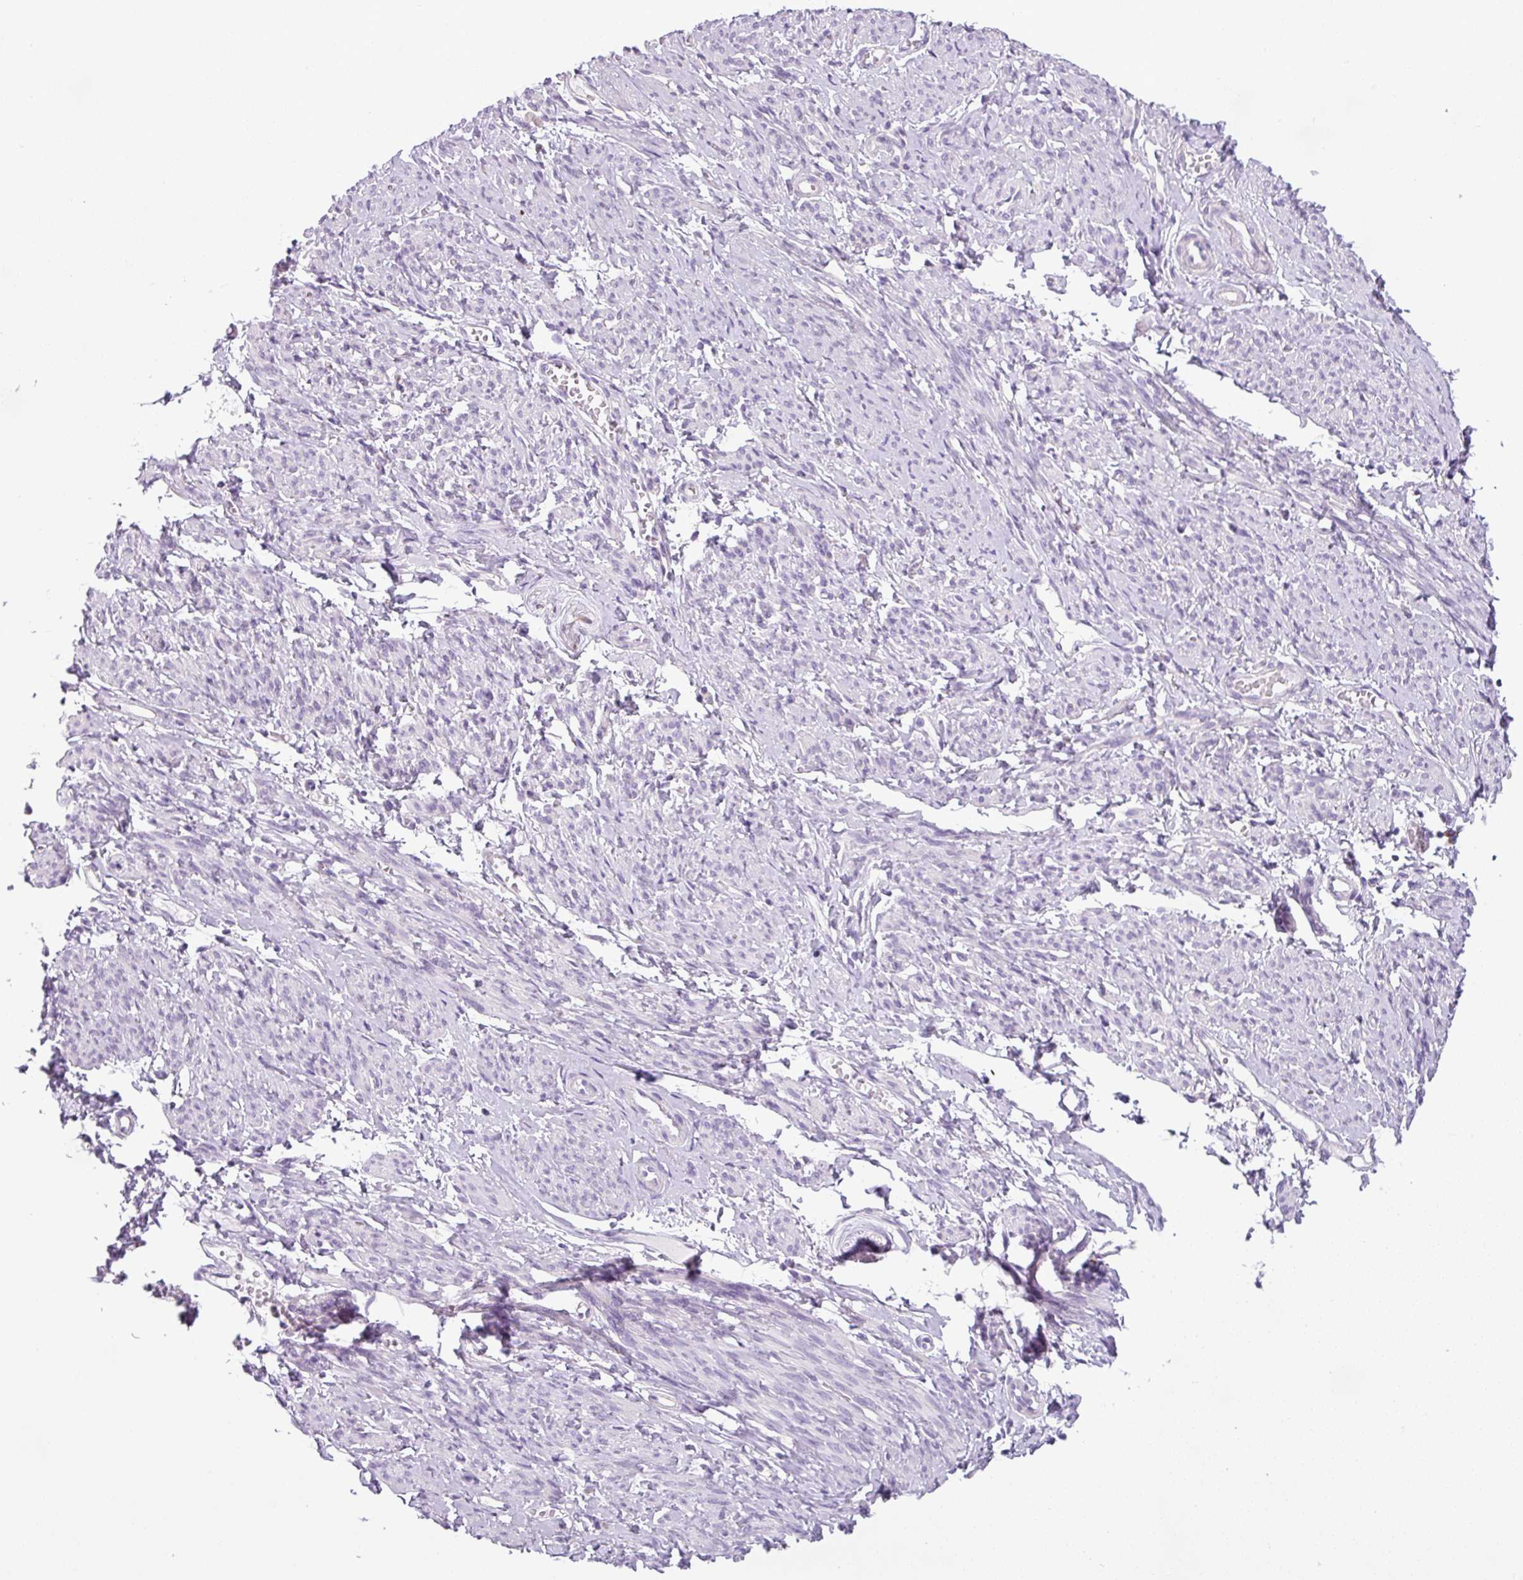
{"staining": {"intensity": "negative", "quantity": "none", "location": "none"}, "tissue": "smooth muscle", "cell_type": "Smooth muscle cells", "image_type": "normal", "snomed": [{"axis": "morphology", "description": "Normal tissue, NOS"}, {"axis": "topography", "description": "Smooth muscle"}], "caption": "Immunohistochemistry micrograph of normal smooth muscle stained for a protein (brown), which reveals no expression in smooth muscle cells. (Brightfield microscopy of DAB immunohistochemistry (IHC) at high magnification).", "gene": "HMCN2", "patient": {"sex": "female", "age": 65}}